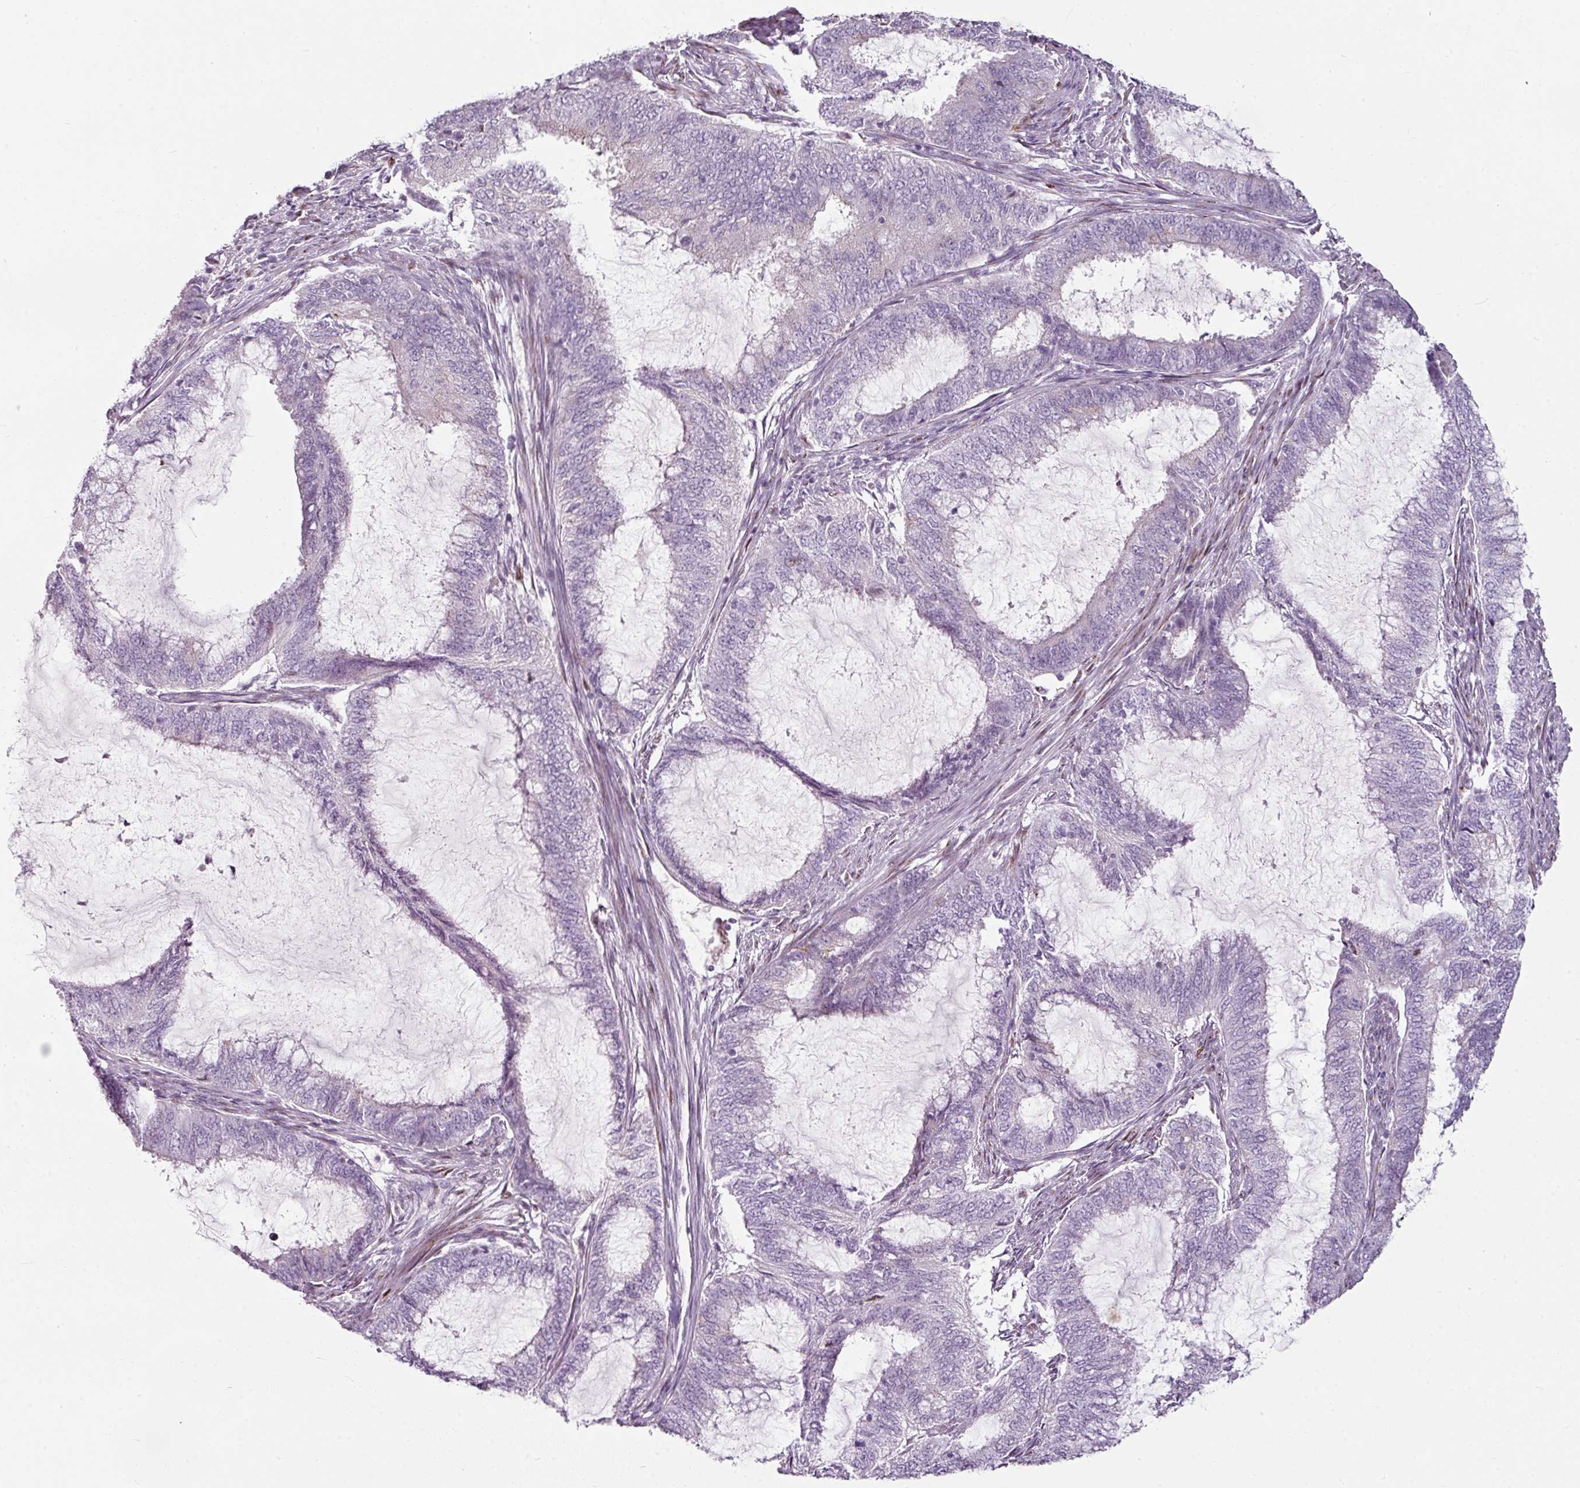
{"staining": {"intensity": "negative", "quantity": "none", "location": "none"}, "tissue": "endometrial cancer", "cell_type": "Tumor cells", "image_type": "cancer", "snomed": [{"axis": "morphology", "description": "Adenocarcinoma, NOS"}, {"axis": "topography", "description": "Endometrium"}], "caption": "Immunohistochemical staining of human adenocarcinoma (endometrial) reveals no significant staining in tumor cells. (Stains: DAB immunohistochemistry with hematoxylin counter stain, Microscopy: brightfield microscopy at high magnification).", "gene": "SYT8", "patient": {"sex": "female", "age": 51}}